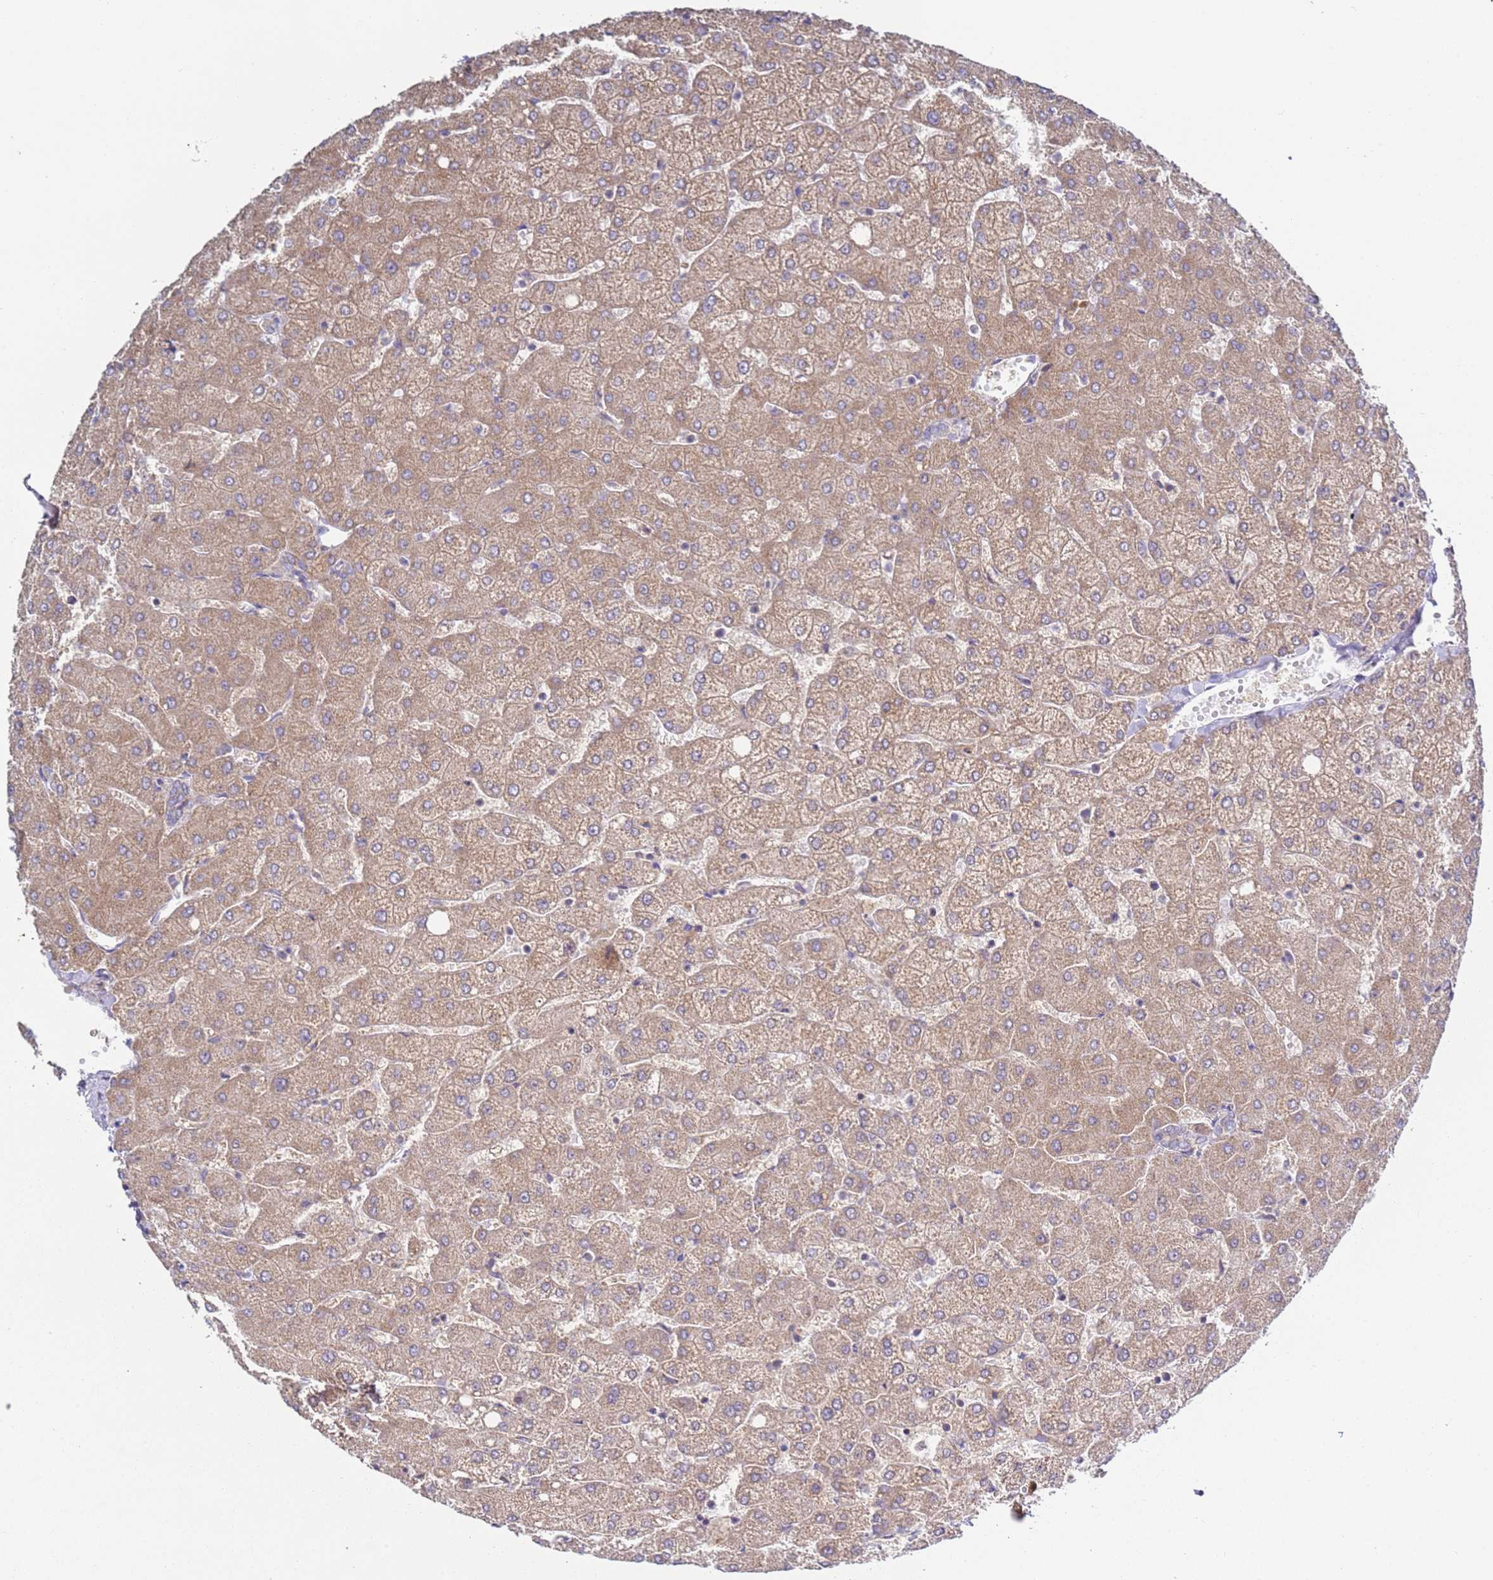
{"staining": {"intensity": "negative", "quantity": "none", "location": "none"}, "tissue": "liver", "cell_type": "Cholangiocytes", "image_type": "normal", "snomed": [{"axis": "morphology", "description": "Normal tissue, NOS"}, {"axis": "topography", "description": "Liver"}], "caption": "A histopathology image of human liver is negative for staining in cholangiocytes. (Immunohistochemistry (ihc), brightfield microscopy, high magnification).", "gene": "DIP2B", "patient": {"sex": "female", "age": 54}}